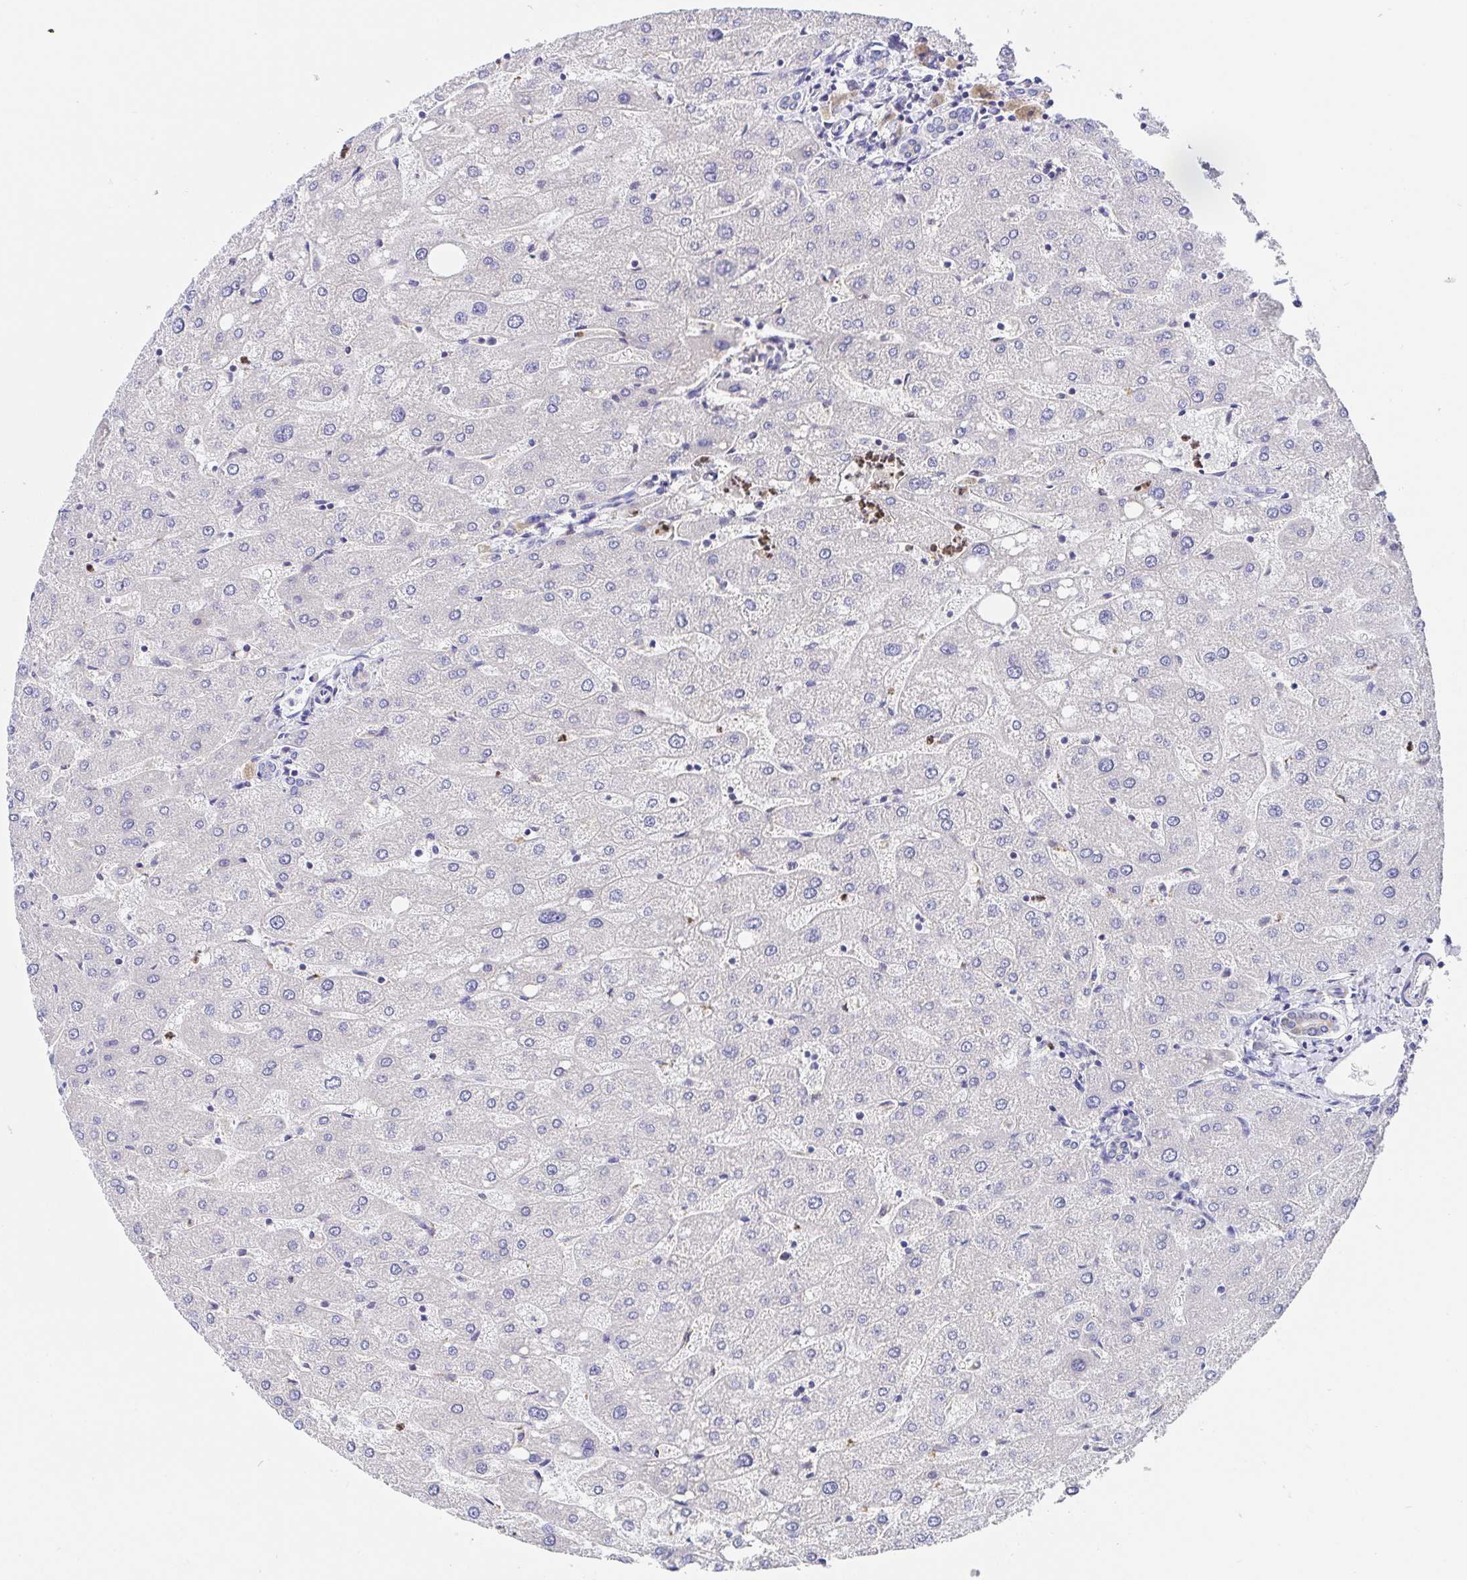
{"staining": {"intensity": "negative", "quantity": "none", "location": "none"}, "tissue": "liver", "cell_type": "Cholangiocytes", "image_type": "normal", "snomed": [{"axis": "morphology", "description": "Normal tissue, NOS"}, {"axis": "topography", "description": "Liver"}], "caption": "The IHC image has no significant expression in cholangiocytes of liver.", "gene": "GOLGA1", "patient": {"sex": "male", "age": 67}}